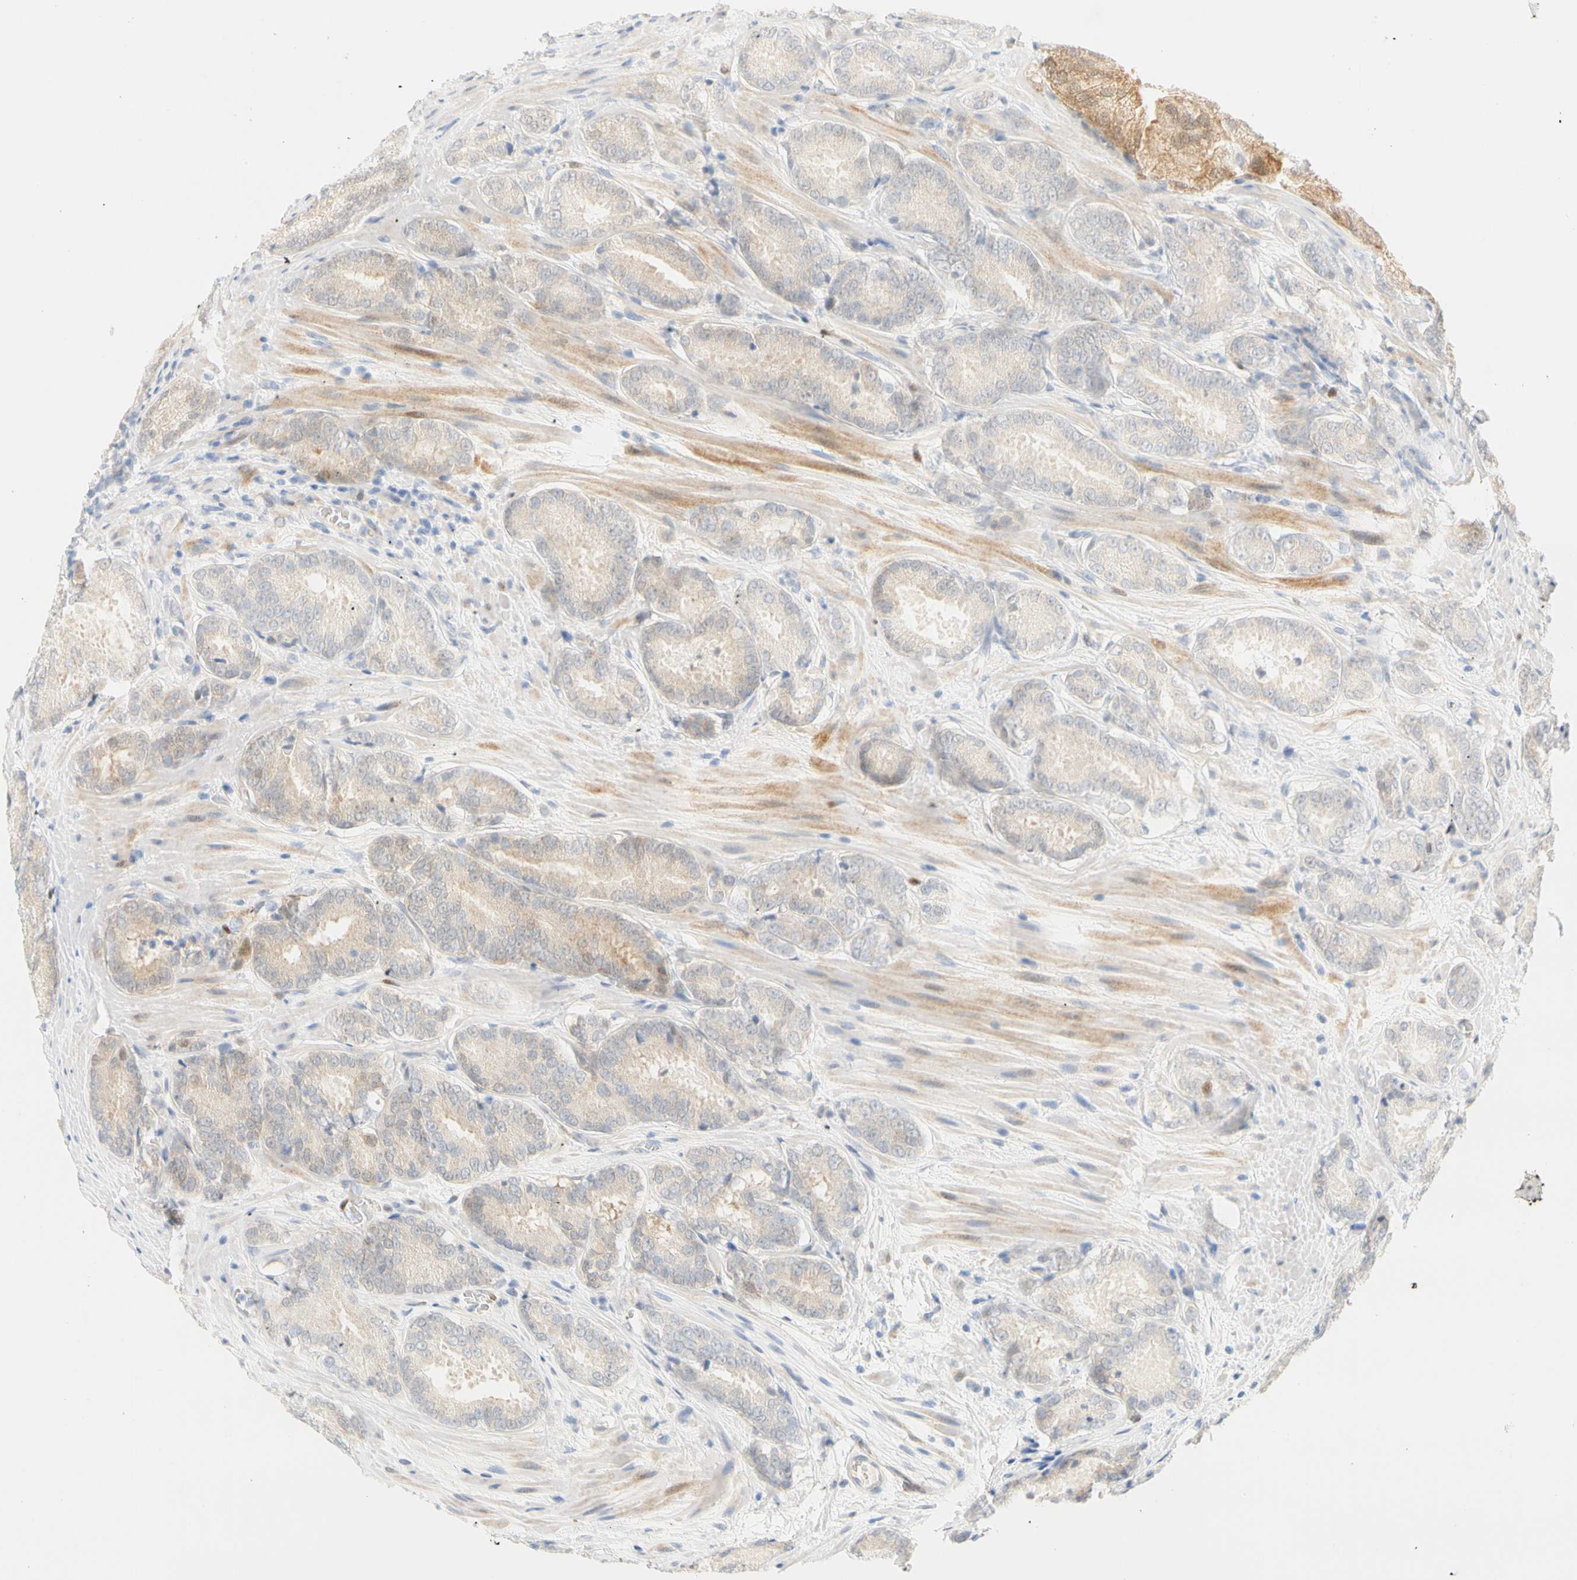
{"staining": {"intensity": "weak", "quantity": ">75%", "location": "cytoplasmic/membranous"}, "tissue": "prostate cancer", "cell_type": "Tumor cells", "image_type": "cancer", "snomed": [{"axis": "morphology", "description": "Adenocarcinoma, High grade"}, {"axis": "topography", "description": "Prostate"}], "caption": "Prostate adenocarcinoma (high-grade) stained with a protein marker displays weak staining in tumor cells.", "gene": "SELENBP1", "patient": {"sex": "male", "age": 64}}